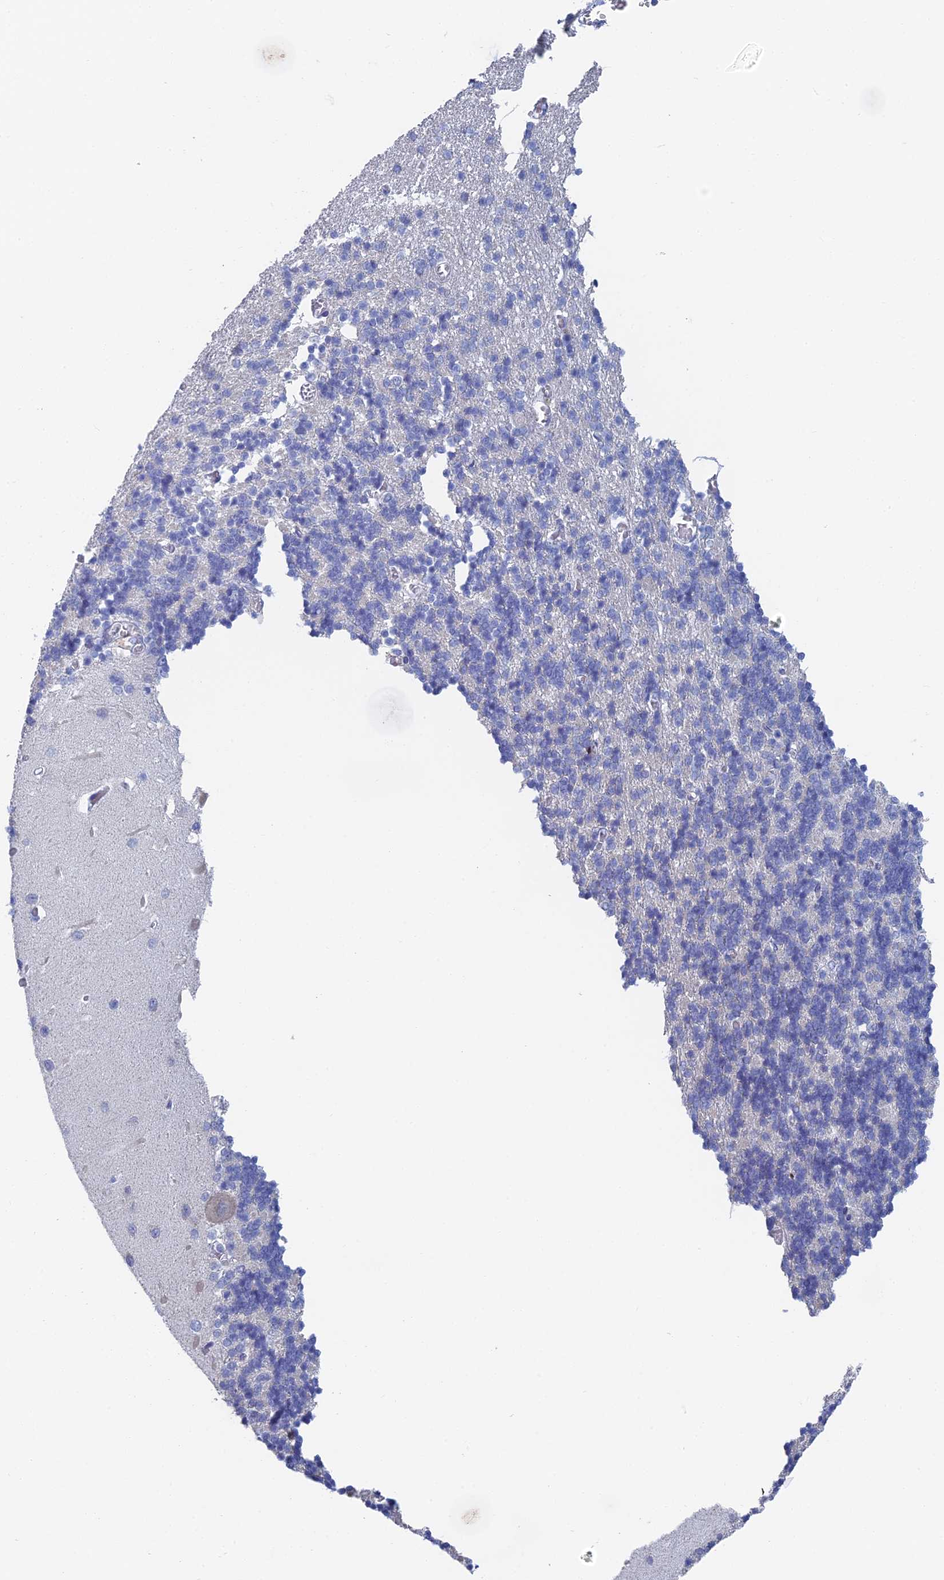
{"staining": {"intensity": "negative", "quantity": "none", "location": "none"}, "tissue": "cerebellum", "cell_type": "Cells in granular layer", "image_type": "normal", "snomed": [{"axis": "morphology", "description": "Normal tissue, NOS"}, {"axis": "topography", "description": "Cerebellum"}], "caption": "Image shows no protein positivity in cells in granular layer of unremarkable cerebellum.", "gene": "DRGX", "patient": {"sex": "male", "age": 37}}